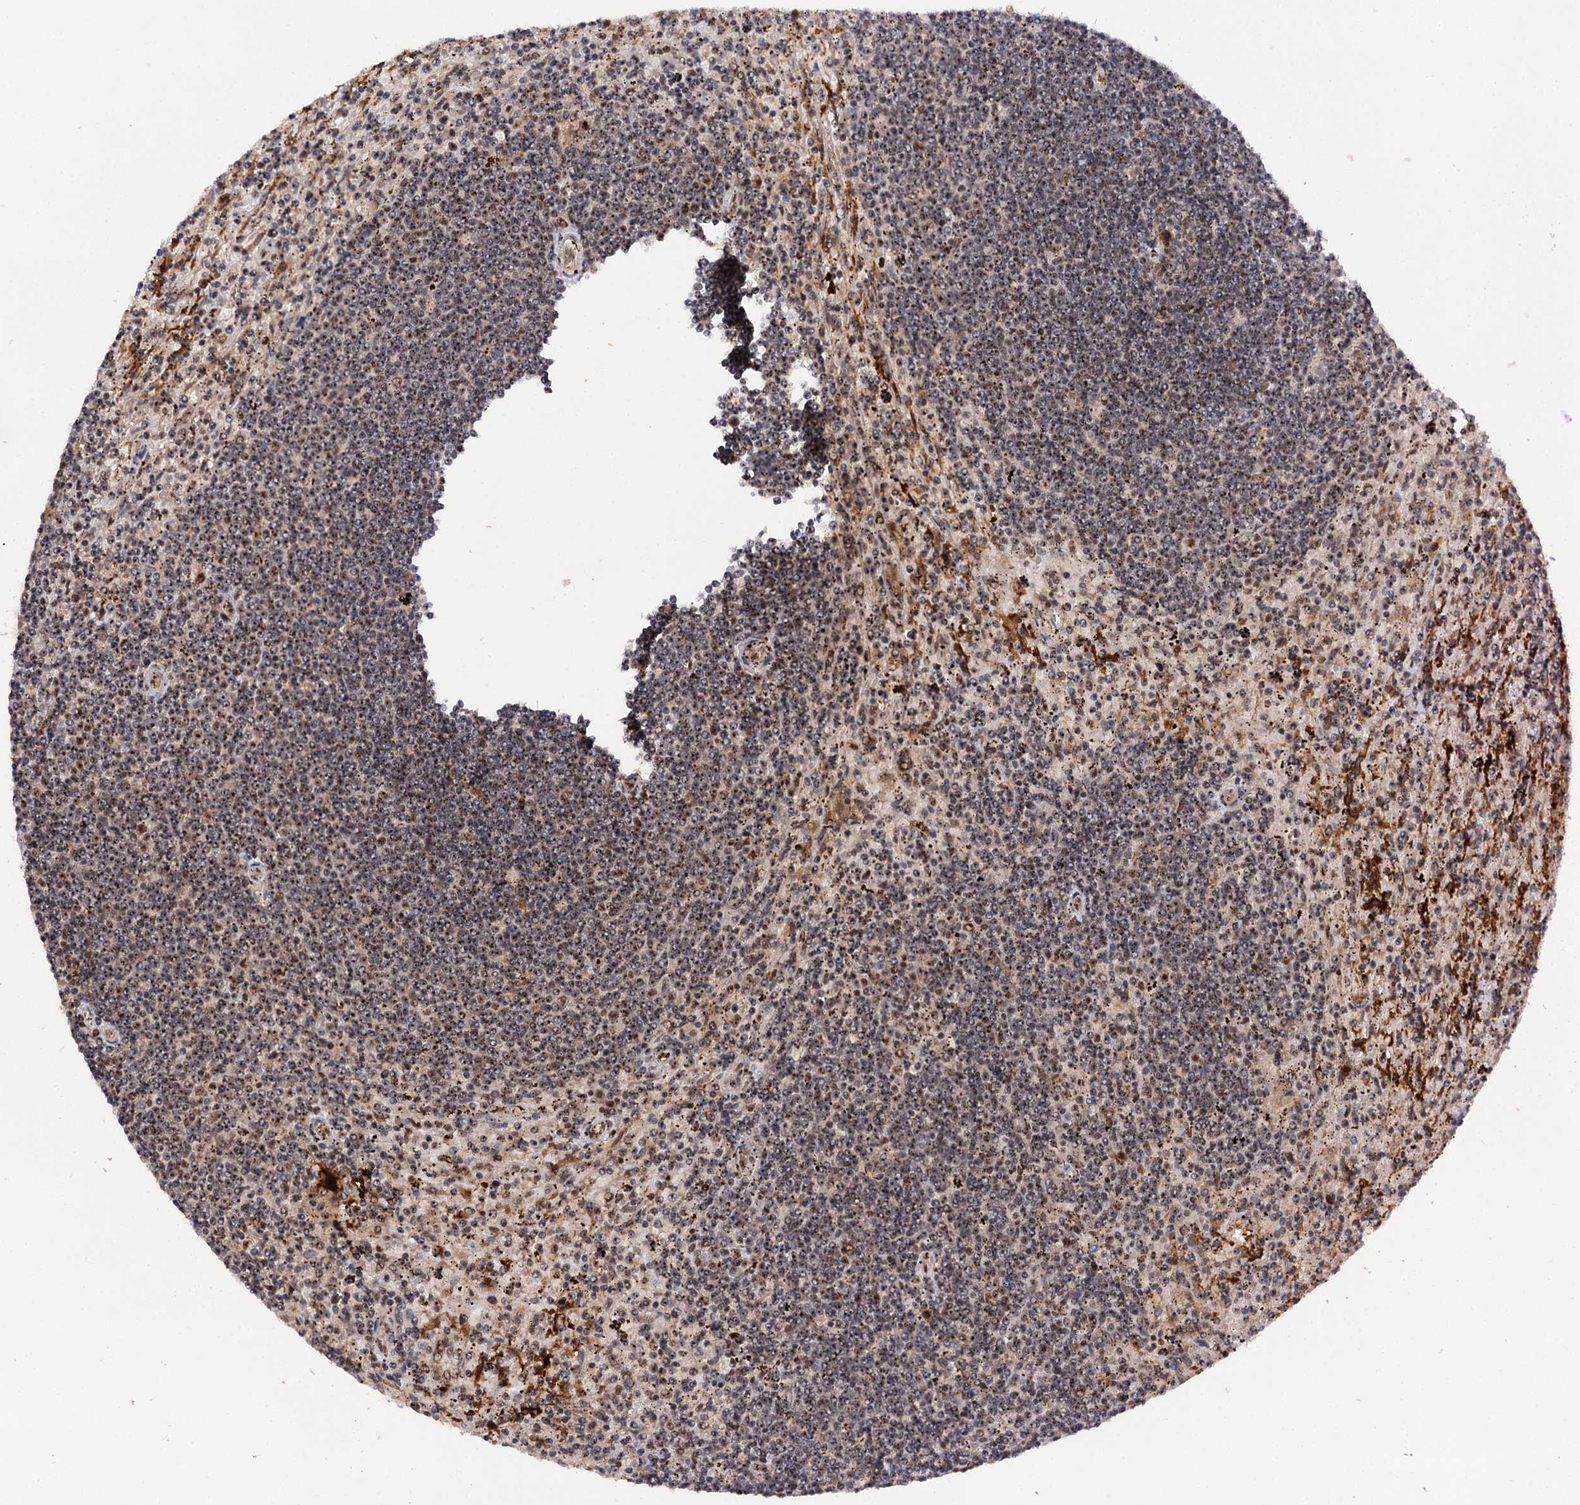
{"staining": {"intensity": "moderate", "quantity": ">75%", "location": "nuclear"}, "tissue": "lymphoma", "cell_type": "Tumor cells", "image_type": "cancer", "snomed": [{"axis": "morphology", "description": "Malignant lymphoma, non-Hodgkin's type, Low grade"}, {"axis": "topography", "description": "Spleen"}], "caption": "Malignant lymphoma, non-Hodgkin's type (low-grade) stained with a brown dye shows moderate nuclear positive expression in approximately >75% of tumor cells.", "gene": "BUD13", "patient": {"sex": "male", "age": 76}}